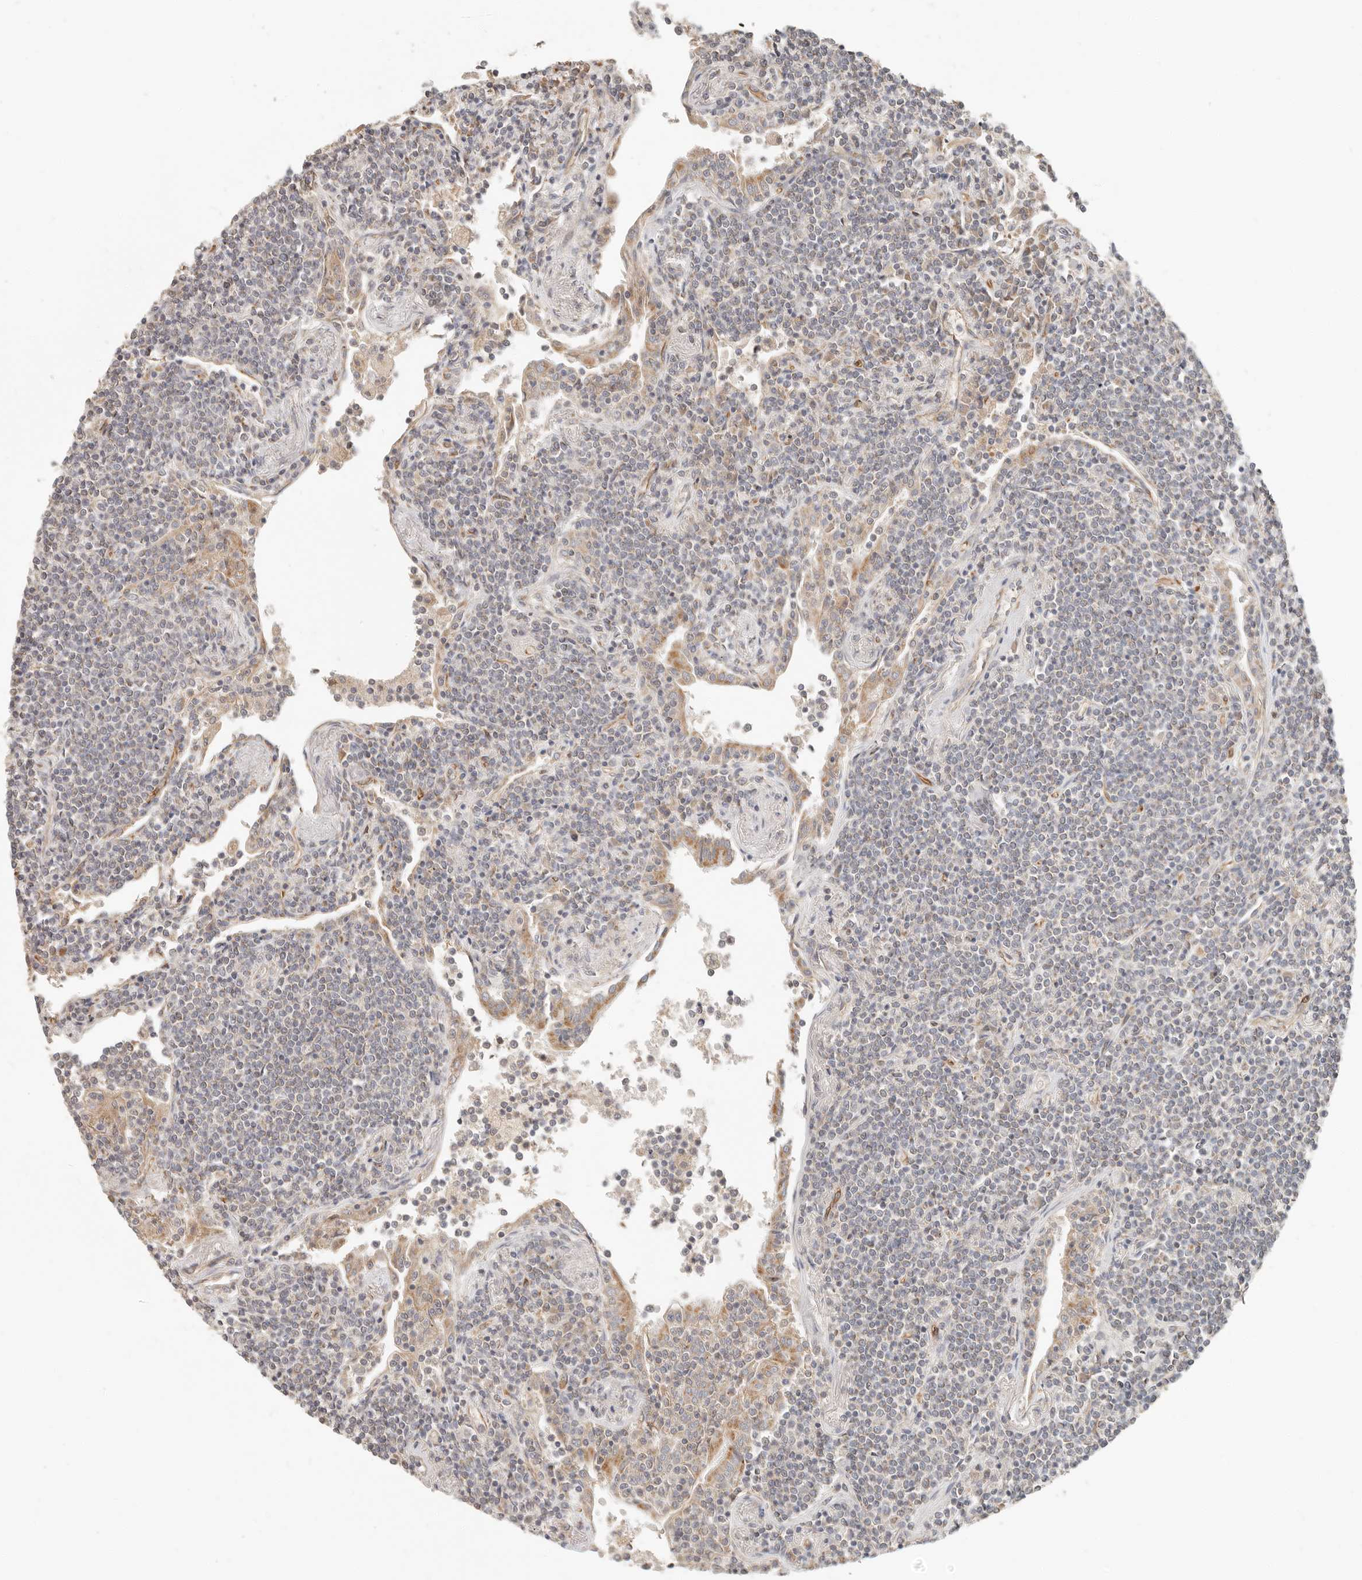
{"staining": {"intensity": "negative", "quantity": "none", "location": "none"}, "tissue": "lymphoma", "cell_type": "Tumor cells", "image_type": "cancer", "snomed": [{"axis": "morphology", "description": "Malignant lymphoma, non-Hodgkin's type, Low grade"}, {"axis": "topography", "description": "Lung"}], "caption": "DAB immunohistochemical staining of lymphoma shows no significant staining in tumor cells. (DAB (3,3'-diaminobenzidine) immunohistochemistry (IHC), high magnification).", "gene": "SPRING1", "patient": {"sex": "female", "age": 71}}